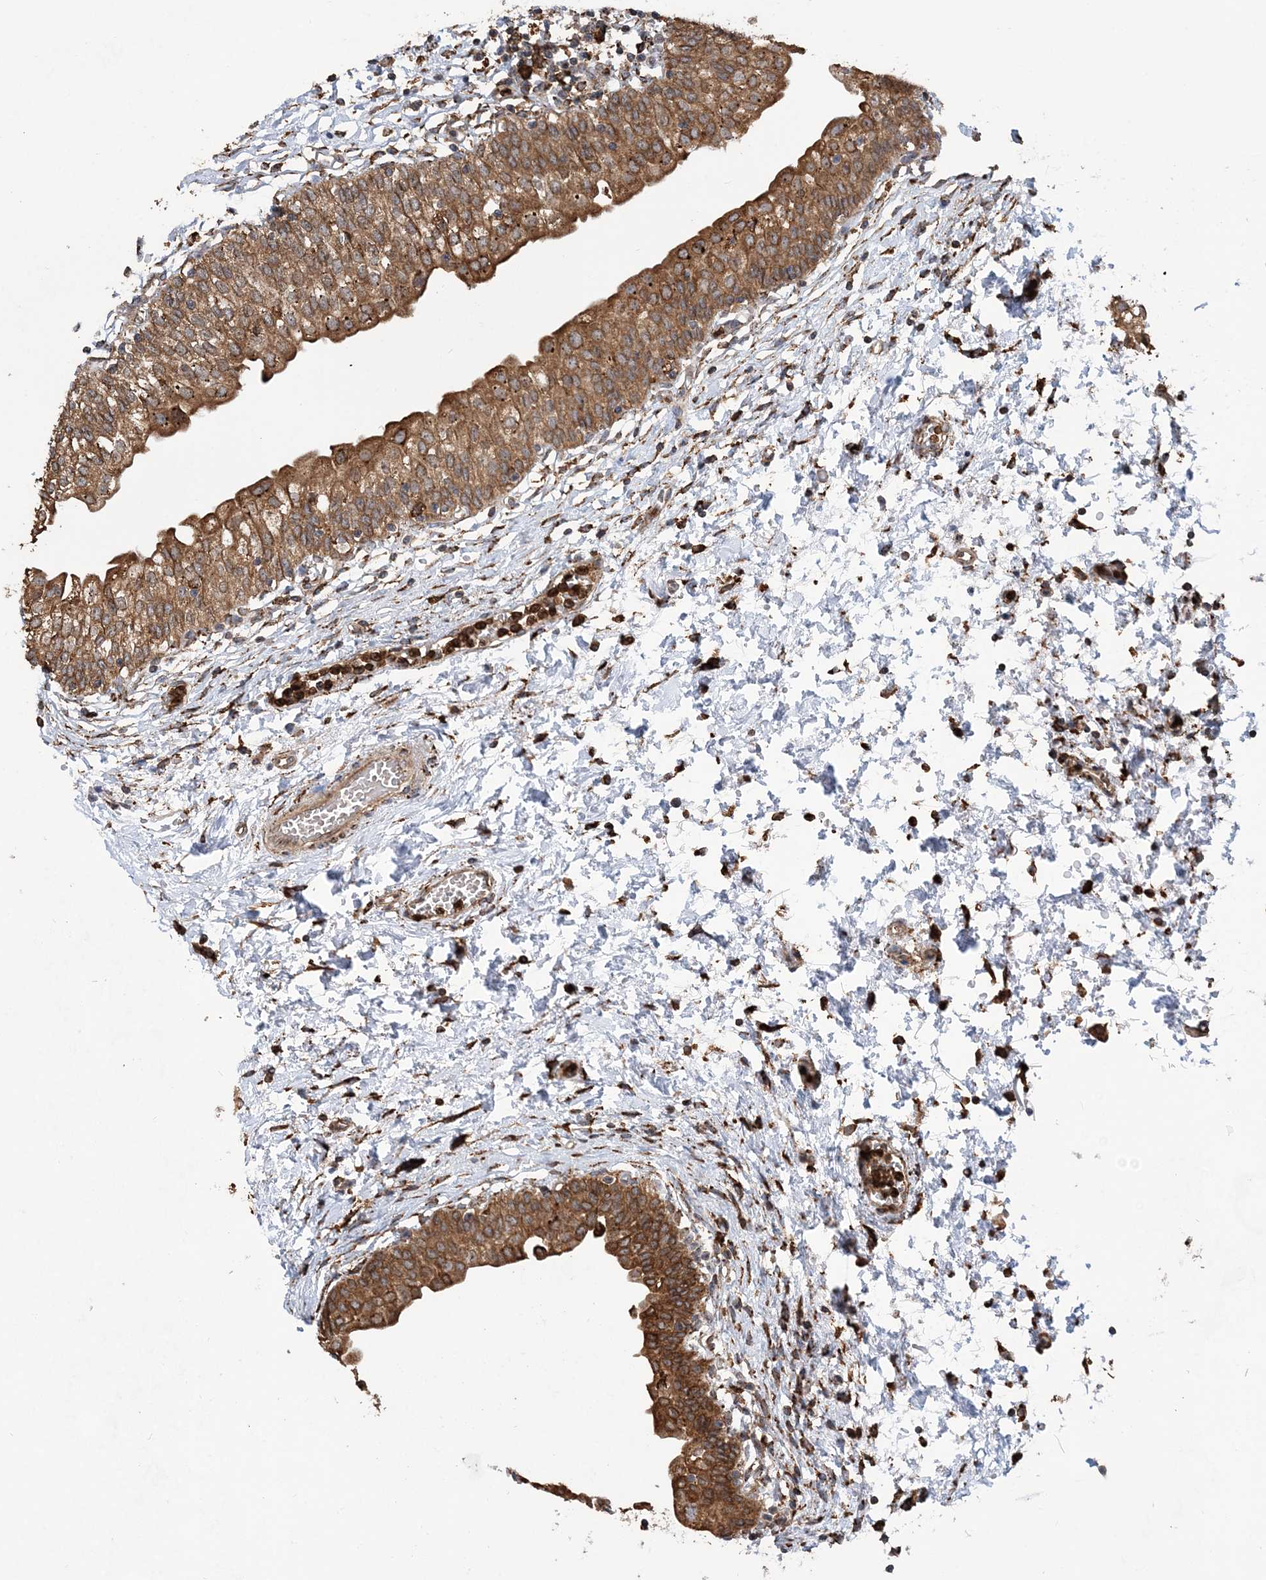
{"staining": {"intensity": "strong", "quantity": ">75%", "location": "cytoplasmic/membranous"}, "tissue": "urinary bladder", "cell_type": "Urothelial cells", "image_type": "normal", "snomed": [{"axis": "morphology", "description": "Normal tissue, NOS"}, {"axis": "topography", "description": "Urinary bladder"}], "caption": "A high amount of strong cytoplasmic/membranous positivity is identified in approximately >75% of urothelial cells in unremarkable urinary bladder. The staining was performed using DAB to visualize the protein expression in brown, while the nuclei were stained in blue with hematoxylin (Magnification: 20x).", "gene": "WDR12", "patient": {"sex": "male", "age": 55}}